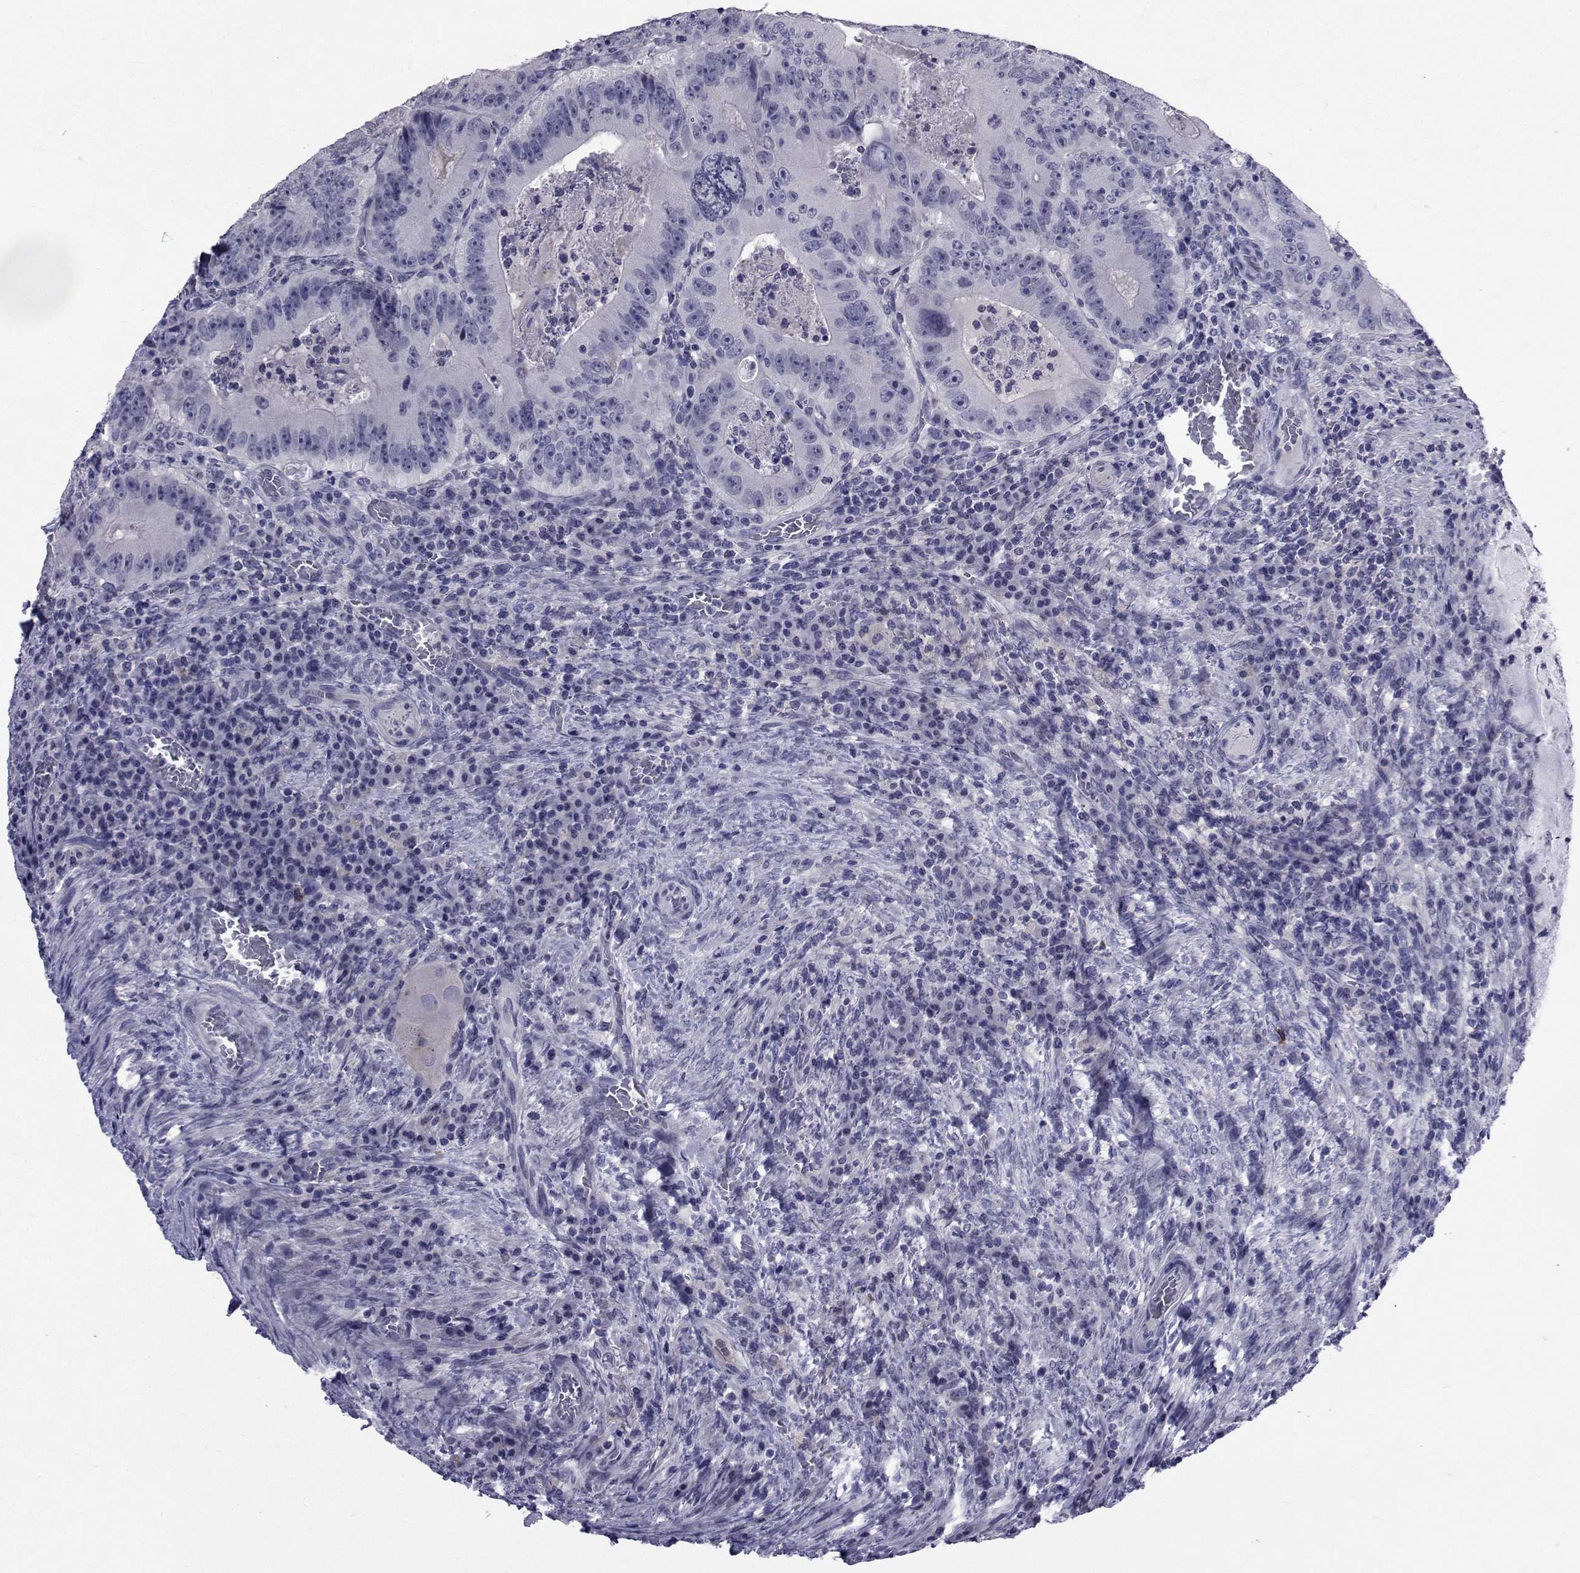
{"staining": {"intensity": "negative", "quantity": "none", "location": "none"}, "tissue": "colorectal cancer", "cell_type": "Tumor cells", "image_type": "cancer", "snomed": [{"axis": "morphology", "description": "Adenocarcinoma, NOS"}, {"axis": "topography", "description": "Colon"}], "caption": "DAB immunohistochemical staining of adenocarcinoma (colorectal) shows no significant expression in tumor cells.", "gene": "SEMA5B", "patient": {"sex": "female", "age": 86}}